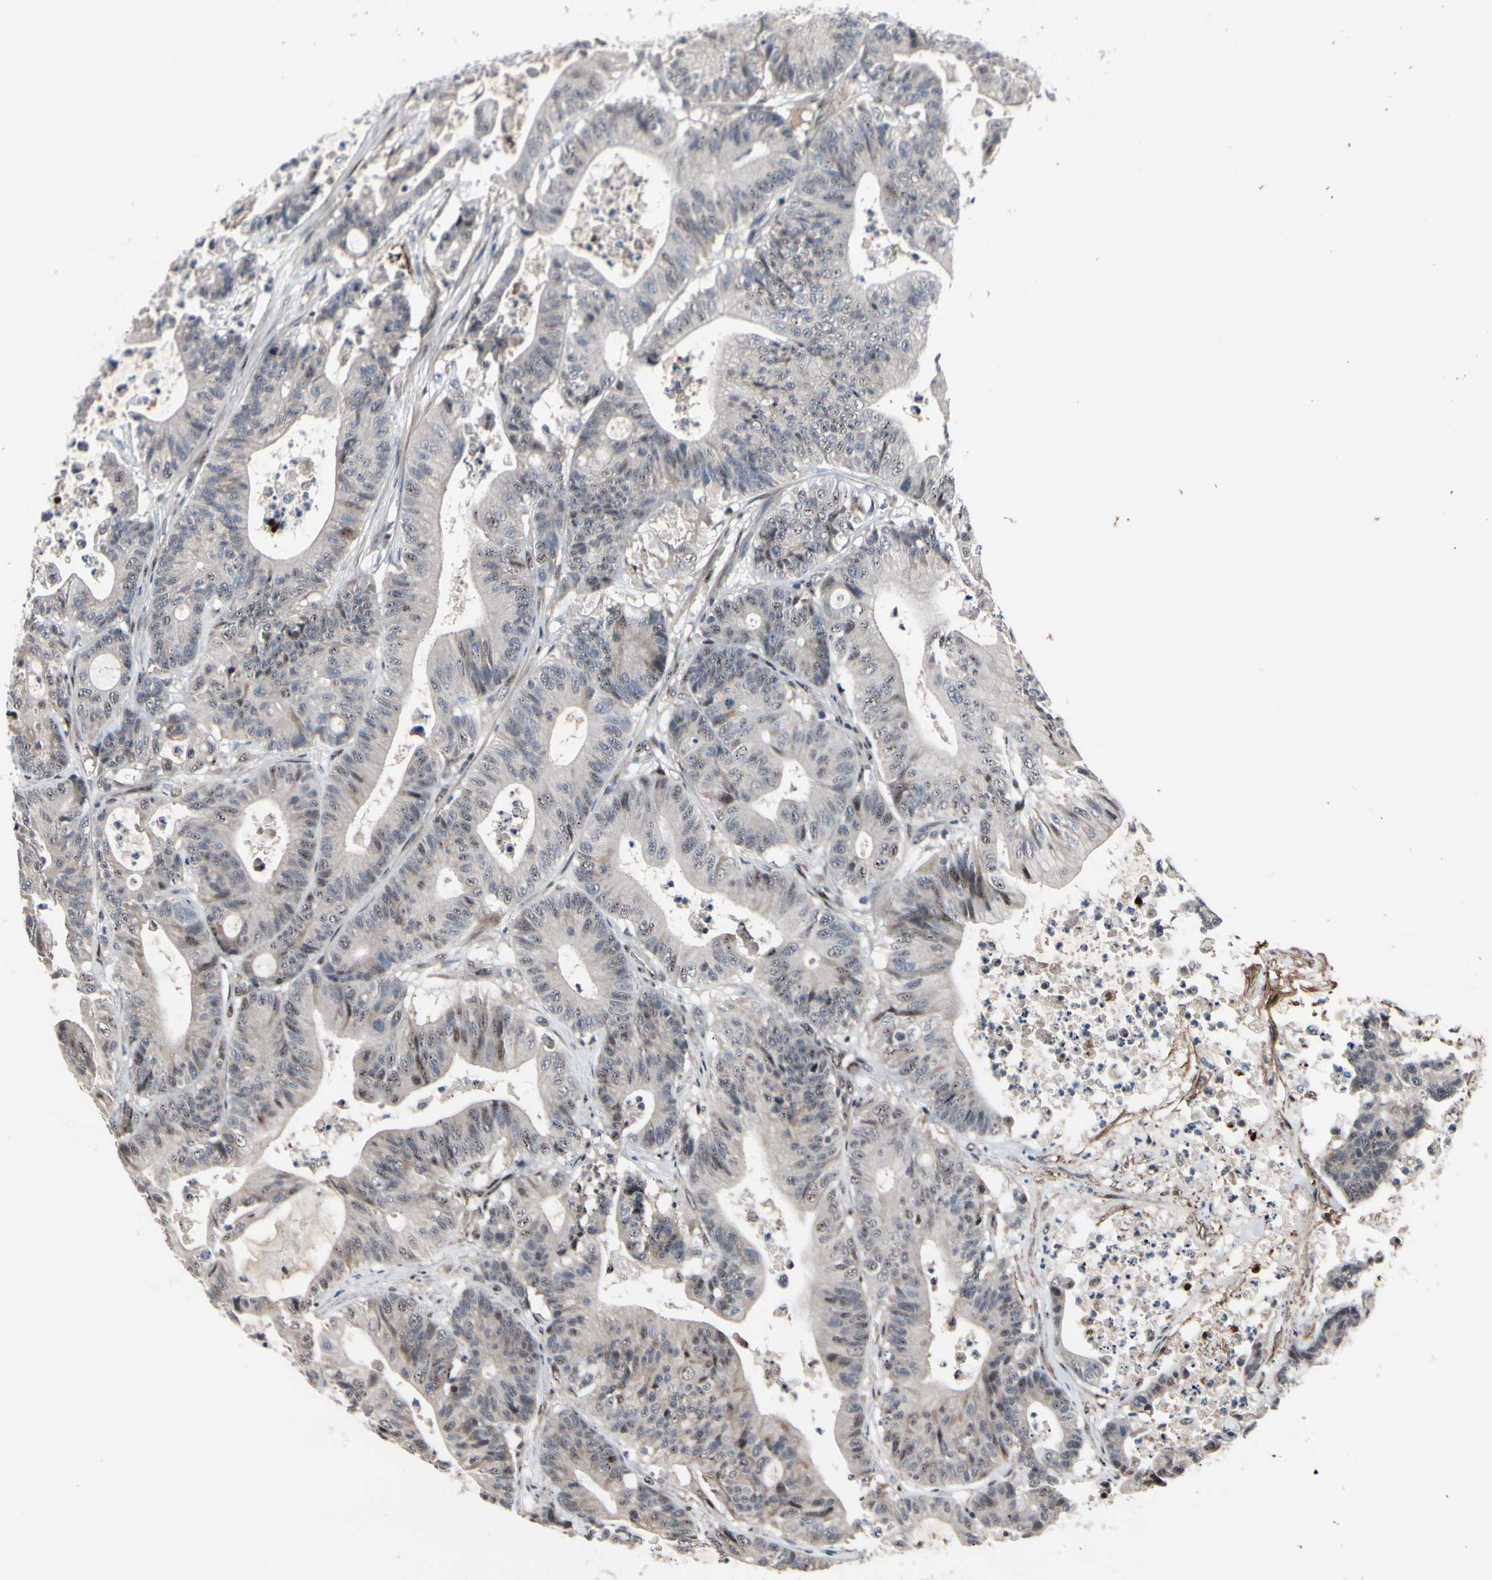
{"staining": {"intensity": "weak", "quantity": "25%-75%", "location": "cytoplasmic/membranous,nuclear"}, "tissue": "colorectal cancer", "cell_type": "Tumor cells", "image_type": "cancer", "snomed": [{"axis": "morphology", "description": "Adenocarcinoma, NOS"}, {"axis": "topography", "description": "Colon"}], "caption": "Colorectal cancer stained for a protein (brown) exhibits weak cytoplasmic/membranous and nuclear positive expression in approximately 25%-75% of tumor cells.", "gene": "SOX7", "patient": {"sex": "female", "age": 84}}